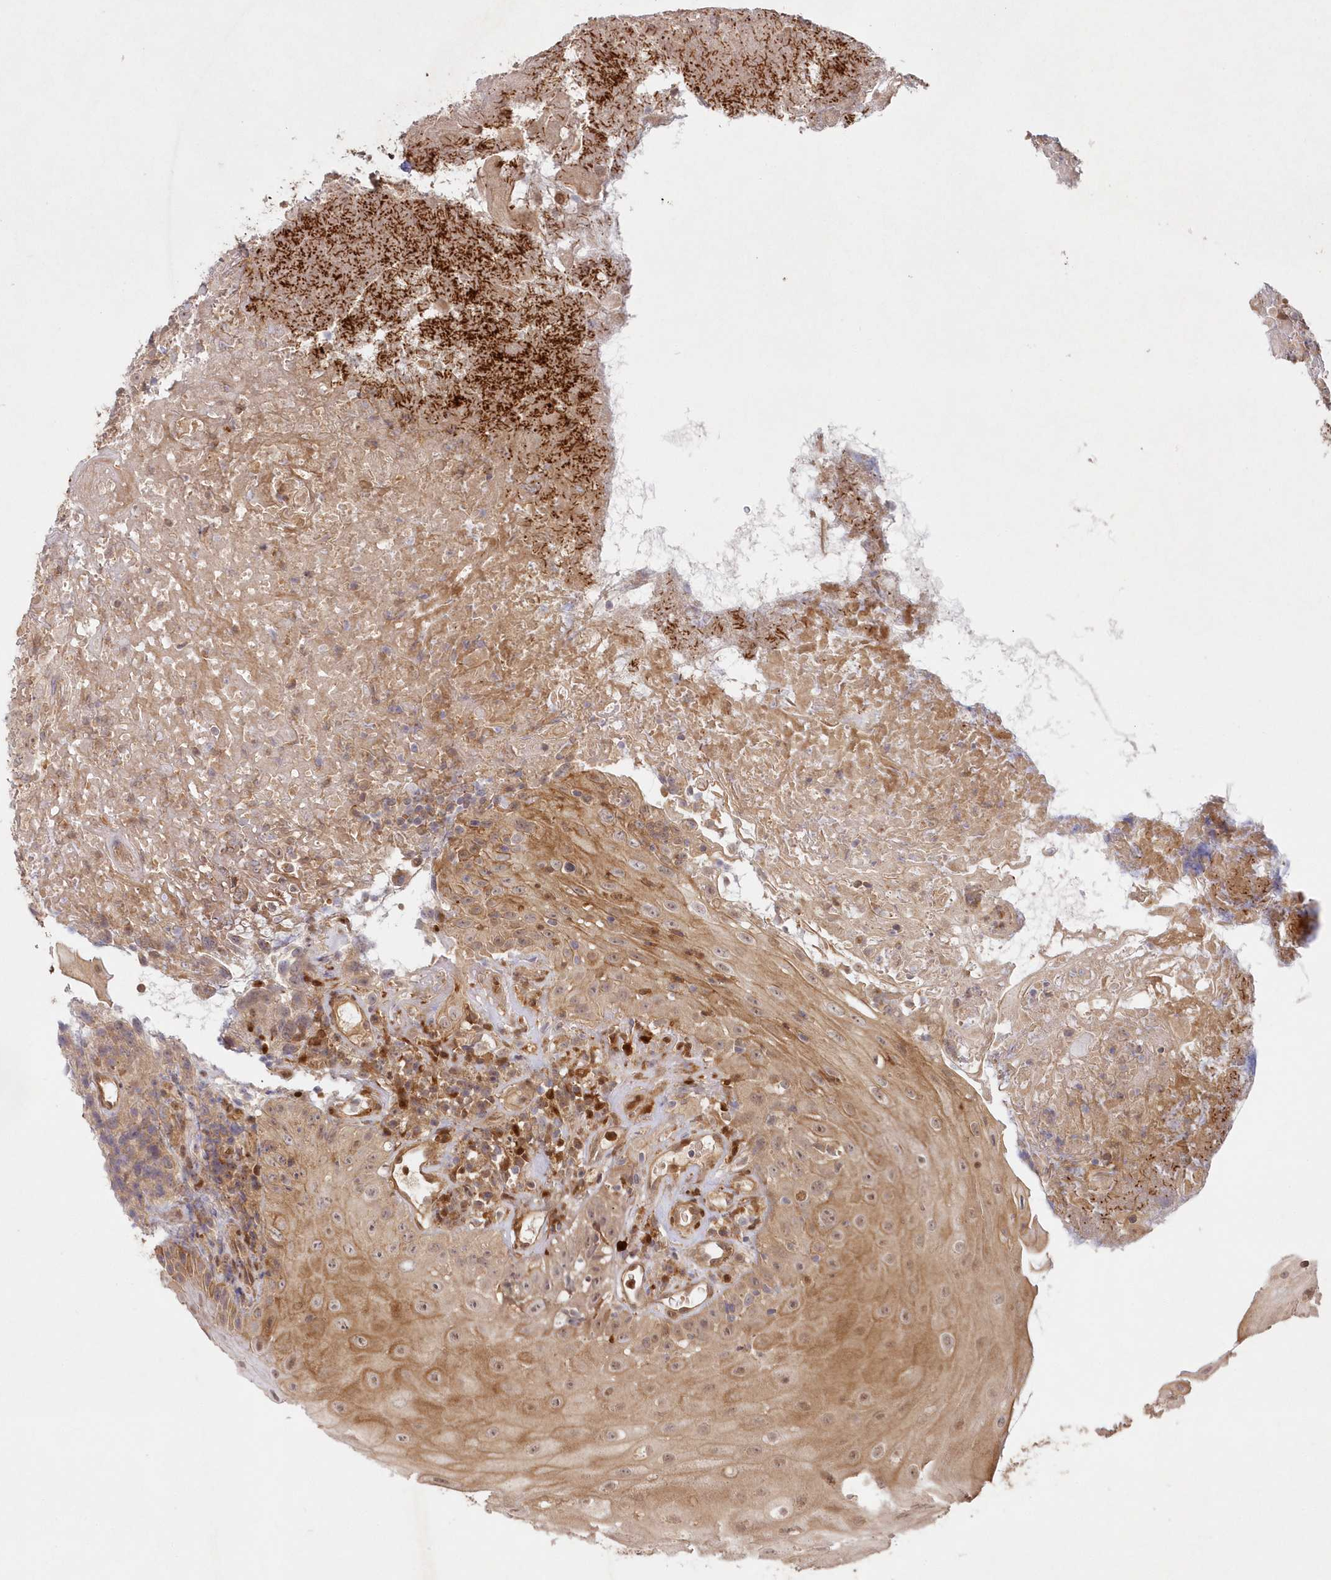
{"staining": {"intensity": "moderate", "quantity": ">75%", "location": "cytoplasmic/membranous"}, "tissue": "oral mucosa", "cell_type": "Squamous epithelial cells", "image_type": "normal", "snomed": [{"axis": "morphology", "description": "Normal tissue, NOS"}, {"axis": "topography", "description": "Oral tissue"}], "caption": "A medium amount of moderate cytoplasmic/membranous positivity is present in about >75% of squamous epithelial cells in benign oral mucosa.", "gene": "GBE1", "patient": {"sex": "male", "age": 60}}